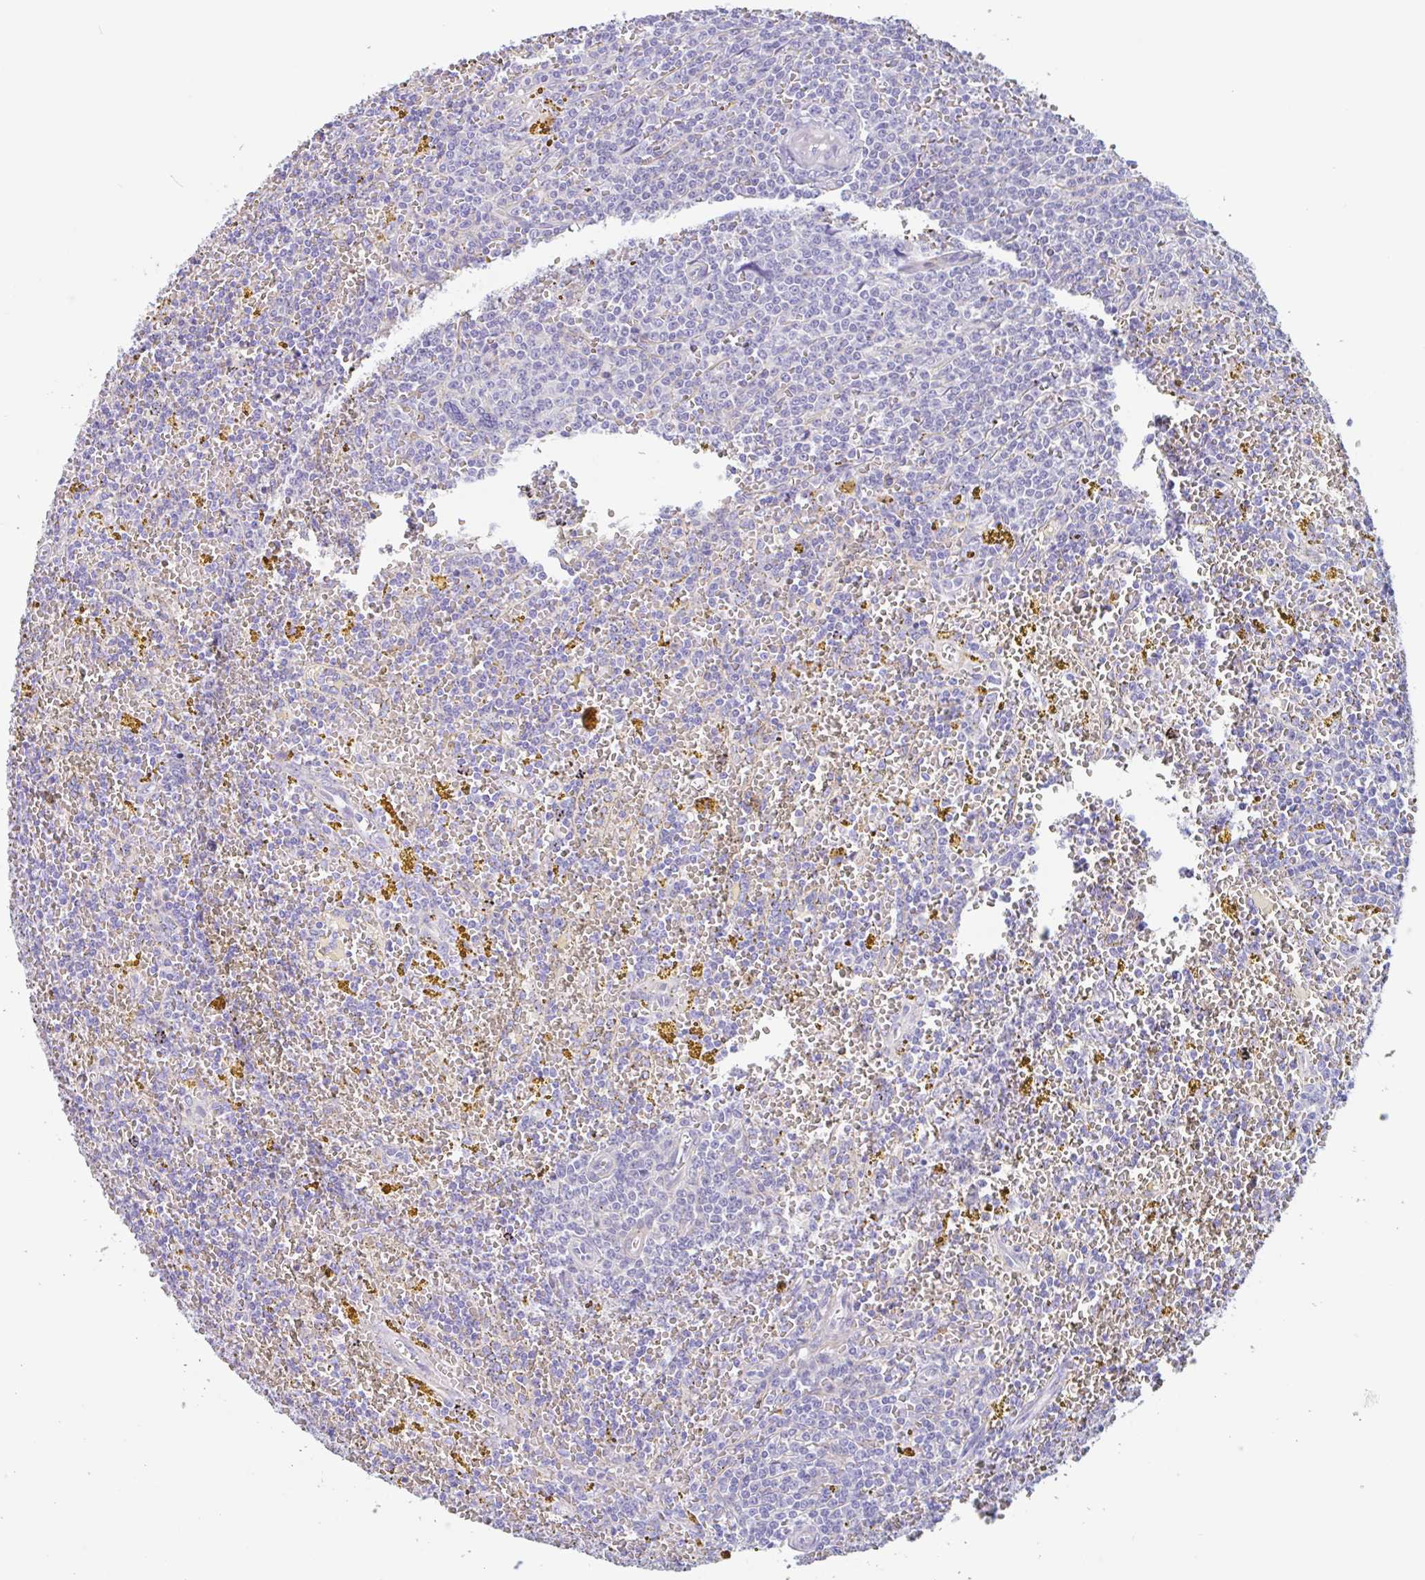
{"staining": {"intensity": "negative", "quantity": "none", "location": "none"}, "tissue": "lymphoma", "cell_type": "Tumor cells", "image_type": "cancer", "snomed": [{"axis": "morphology", "description": "Malignant lymphoma, non-Hodgkin's type, Low grade"}, {"axis": "topography", "description": "Spleen"}, {"axis": "topography", "description": "Lymph node"}], "caption": "Immunohistochemistry (IHC) of human malignant lymphoma, non-Hodgkin's type (low-grade) demonstrates no staining in tumor cells. The staining was performed using DAB (3,3'-diaminobenzidine) to visualize the protein expression in brown, while the nuclei were stained in blue with hematoxylin (Magnification: 20x).", "gene": "LENG9", "patient": {"sex": "female", "age": 66}}